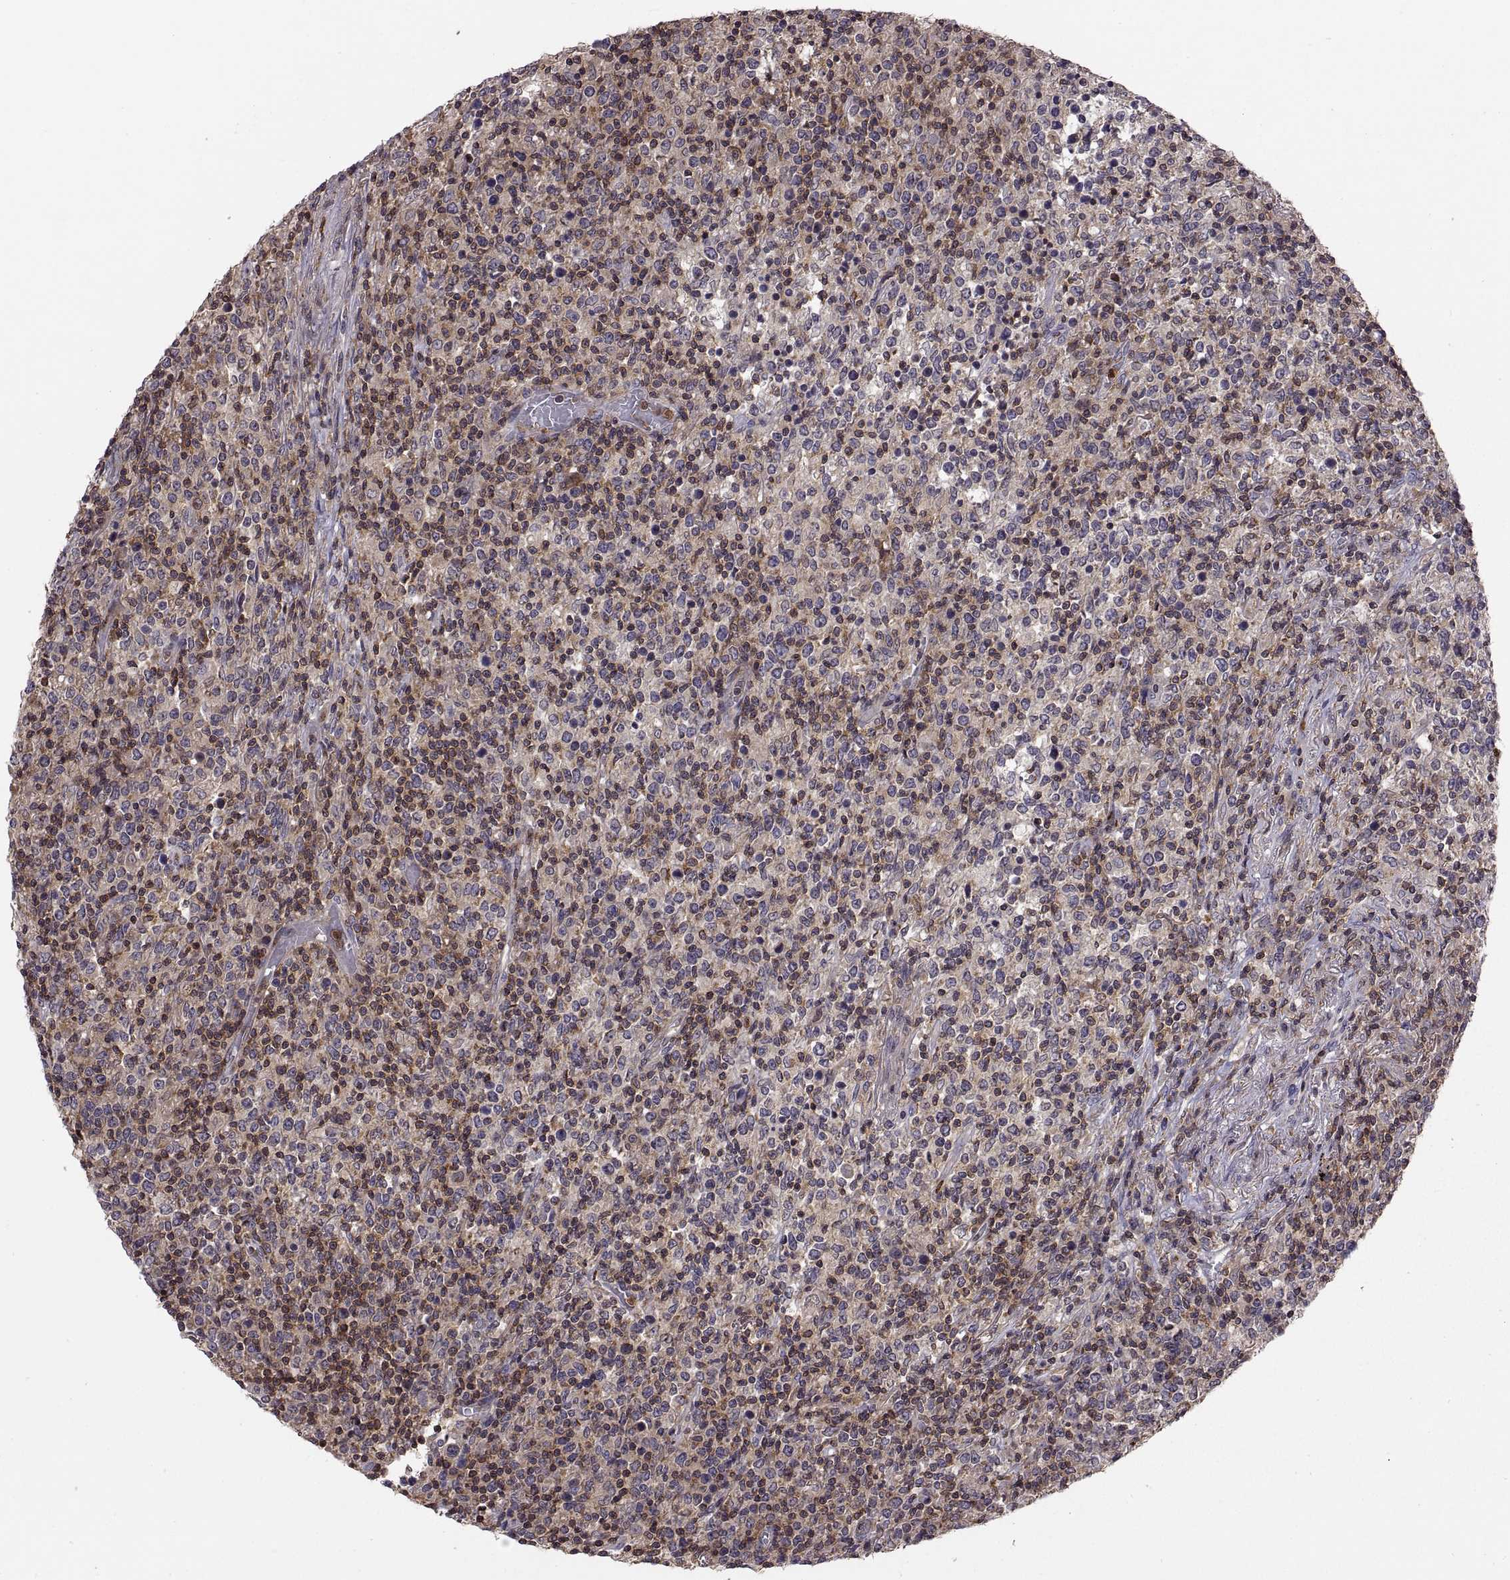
{"staining": {"intensity": "weak", "quantity": ">75%", "location": "cytoplasmic/membranous"}, "tissue": "lymphoma", "cell_type": "Tumor cells", "image_type": "cancer", "snomed": [{"axis": "morphology", "description": "Malignant lymphoma, non-Hodgkin's type, High grade"}, {"axis": "topography", "description": "Lung"}], "caption": "Human lymphoma stained with a brown dye shows weak cytoplasmic/membranous positive expression in about >75% of tumor cells.", "gene": "ACAP1", "patient": {"sex": "male", "age": 79}}